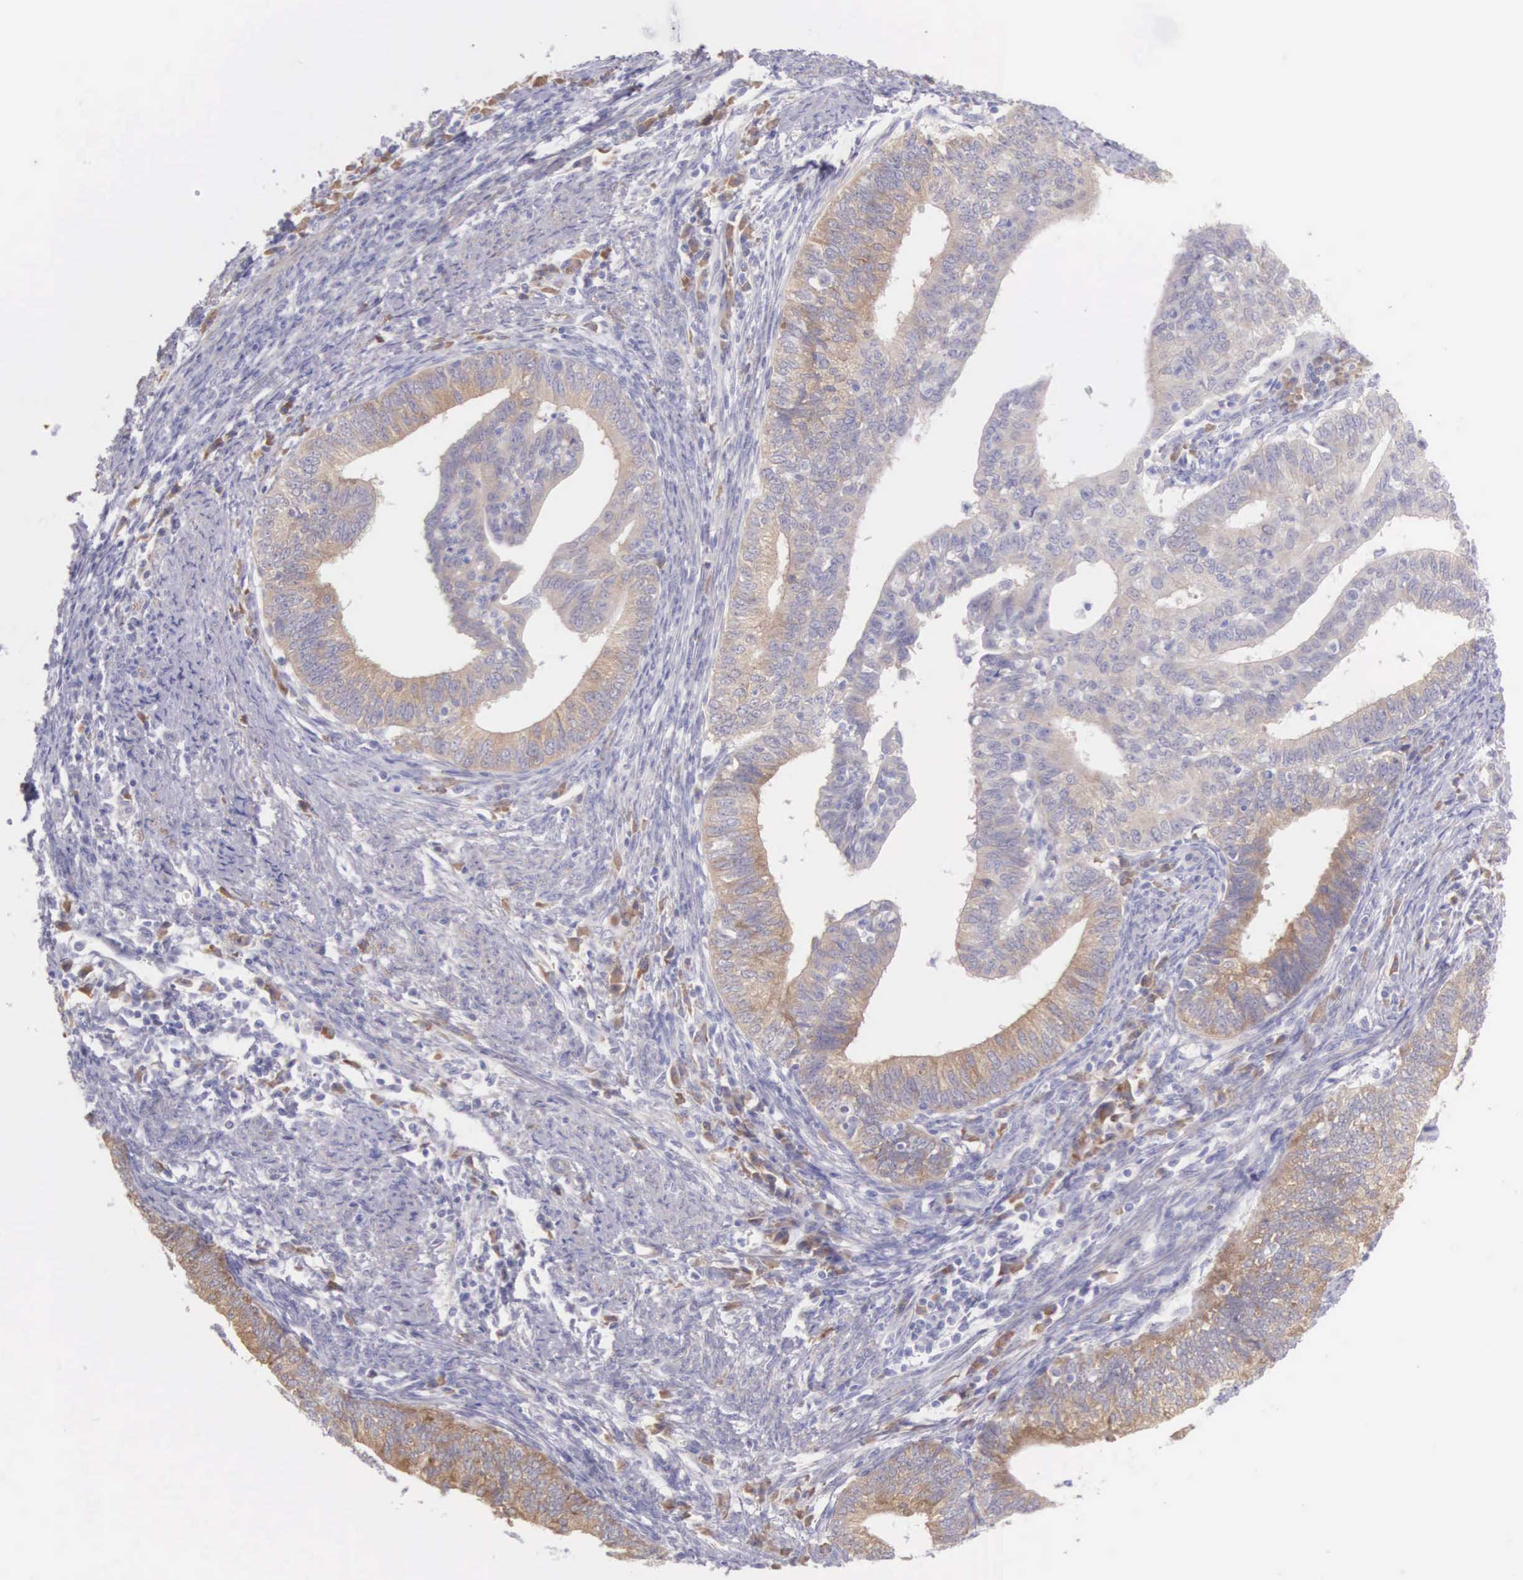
{"staining": {"intensity": "weak", "quantity": ">75%", "location": "cytoplasmic/membranous"}, "tissue": "endometrial cancer", "cell_type": "Tumor cells", "image_type": "cancer", "snomed": [{"axis": "morphology", "description": "Adenocarcinoma, NOS"}, {"axis": "topography", "description": "Endometrium"}], "caption": "Endometrial cancer stained for a protein (brown) displays weak cytoplasmic/membranous positive positivity in about >75% of tumor cells.", "gene": "ARFGAP3", "patient": {"sex": "female", "age": 66}}